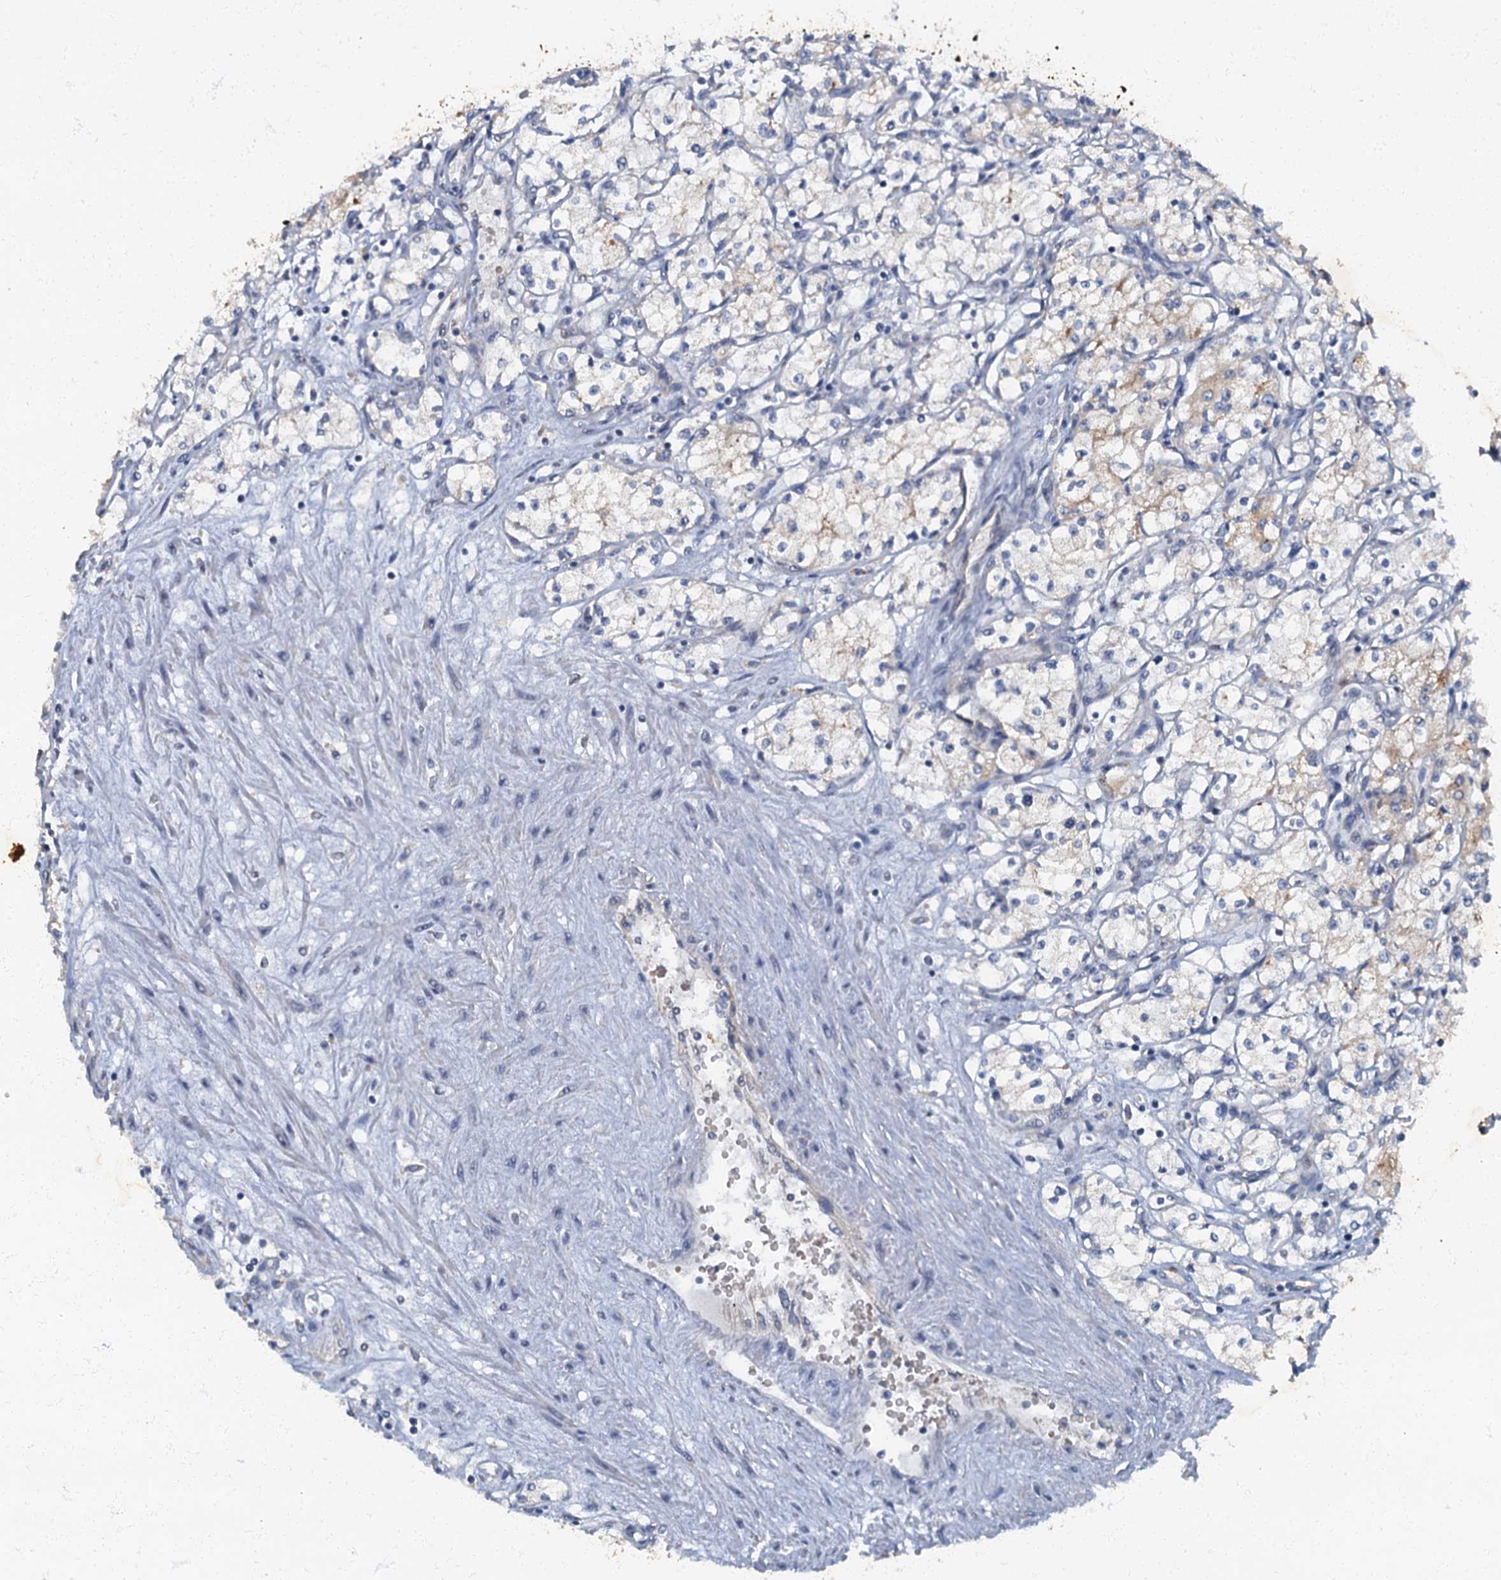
{"staining": {"intensity": "negative", "quantity": "none", "location": "none"}, "tissue": "renal cancer", "cell_type": "Tumor cells", "image_type": "cancer", "snomed": [{"axis": "morphology", "description": "Adenocarcinoma, NOS"}, {"axis": "topography", "description": "Kidney"}], "caption": "This micrograph is of renal adenocarcinoma stained with immunohistochemistry to label a protein in brown with the nuclei are counter-stained blue. There is no positivity in tumor cells.", "gene": "ARL11", "patient": {"sex": "male", "age": 59}}